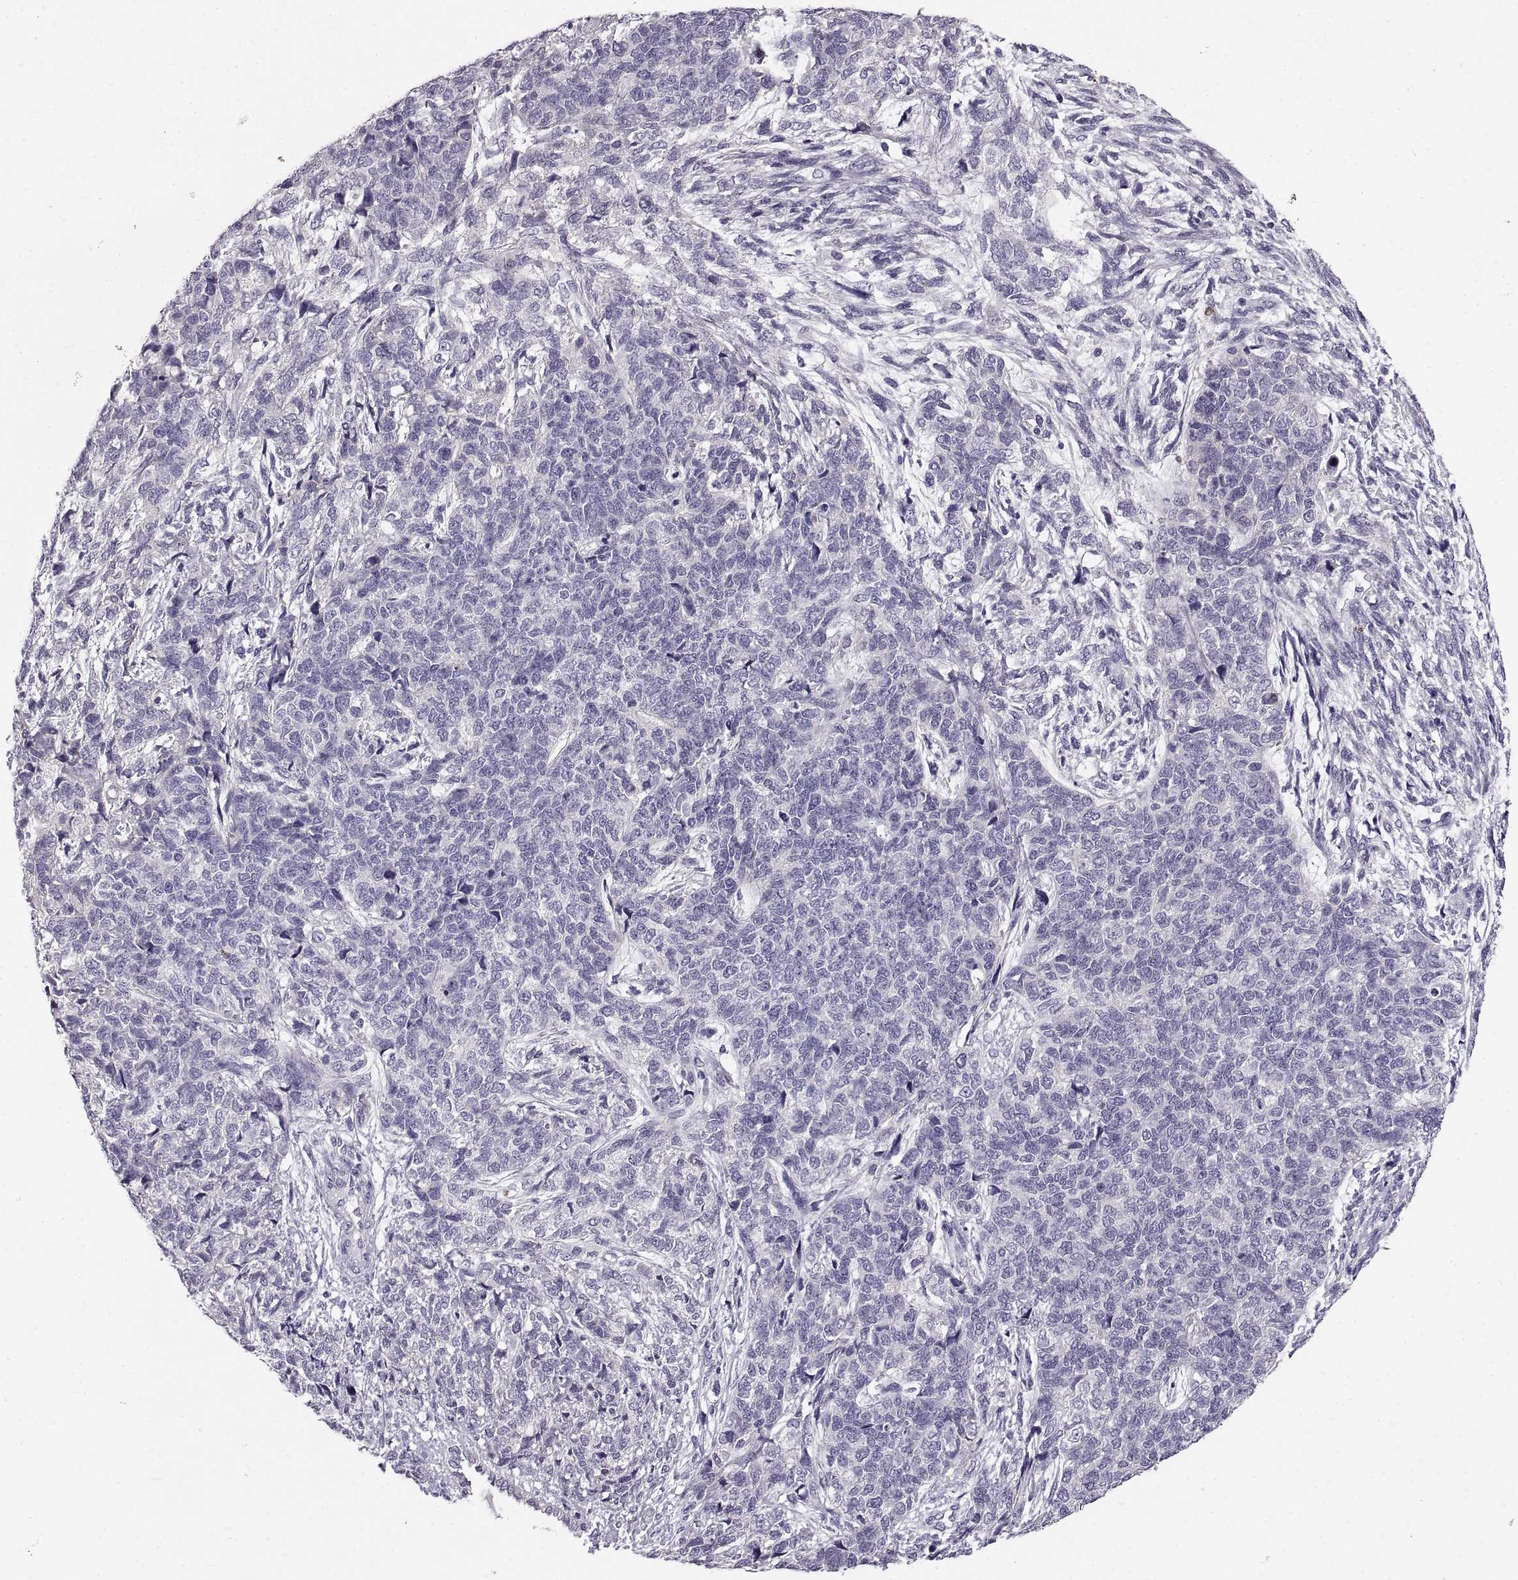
{"staining": {"intensity": "negative", "quantity": "none", "location": "none"}, "tissue": "cervical cancer", "cell_type": "Tumor cells", "image_type": "cancer", "snomed": [{"axis": "morphology", "description": "Squamous cell carcinoma, NOS"}, {"axis": "topography", "description": "Cervix"}], "caption": "A micrograph of cervical squamous cell carcinoma stained for a protein reveals no brown staining in tumor cells. (DAB immunohistochemistry (IHC), high magnification).", "gene": "ADAM32", "patient": {"sex": "female", "age": 63}}